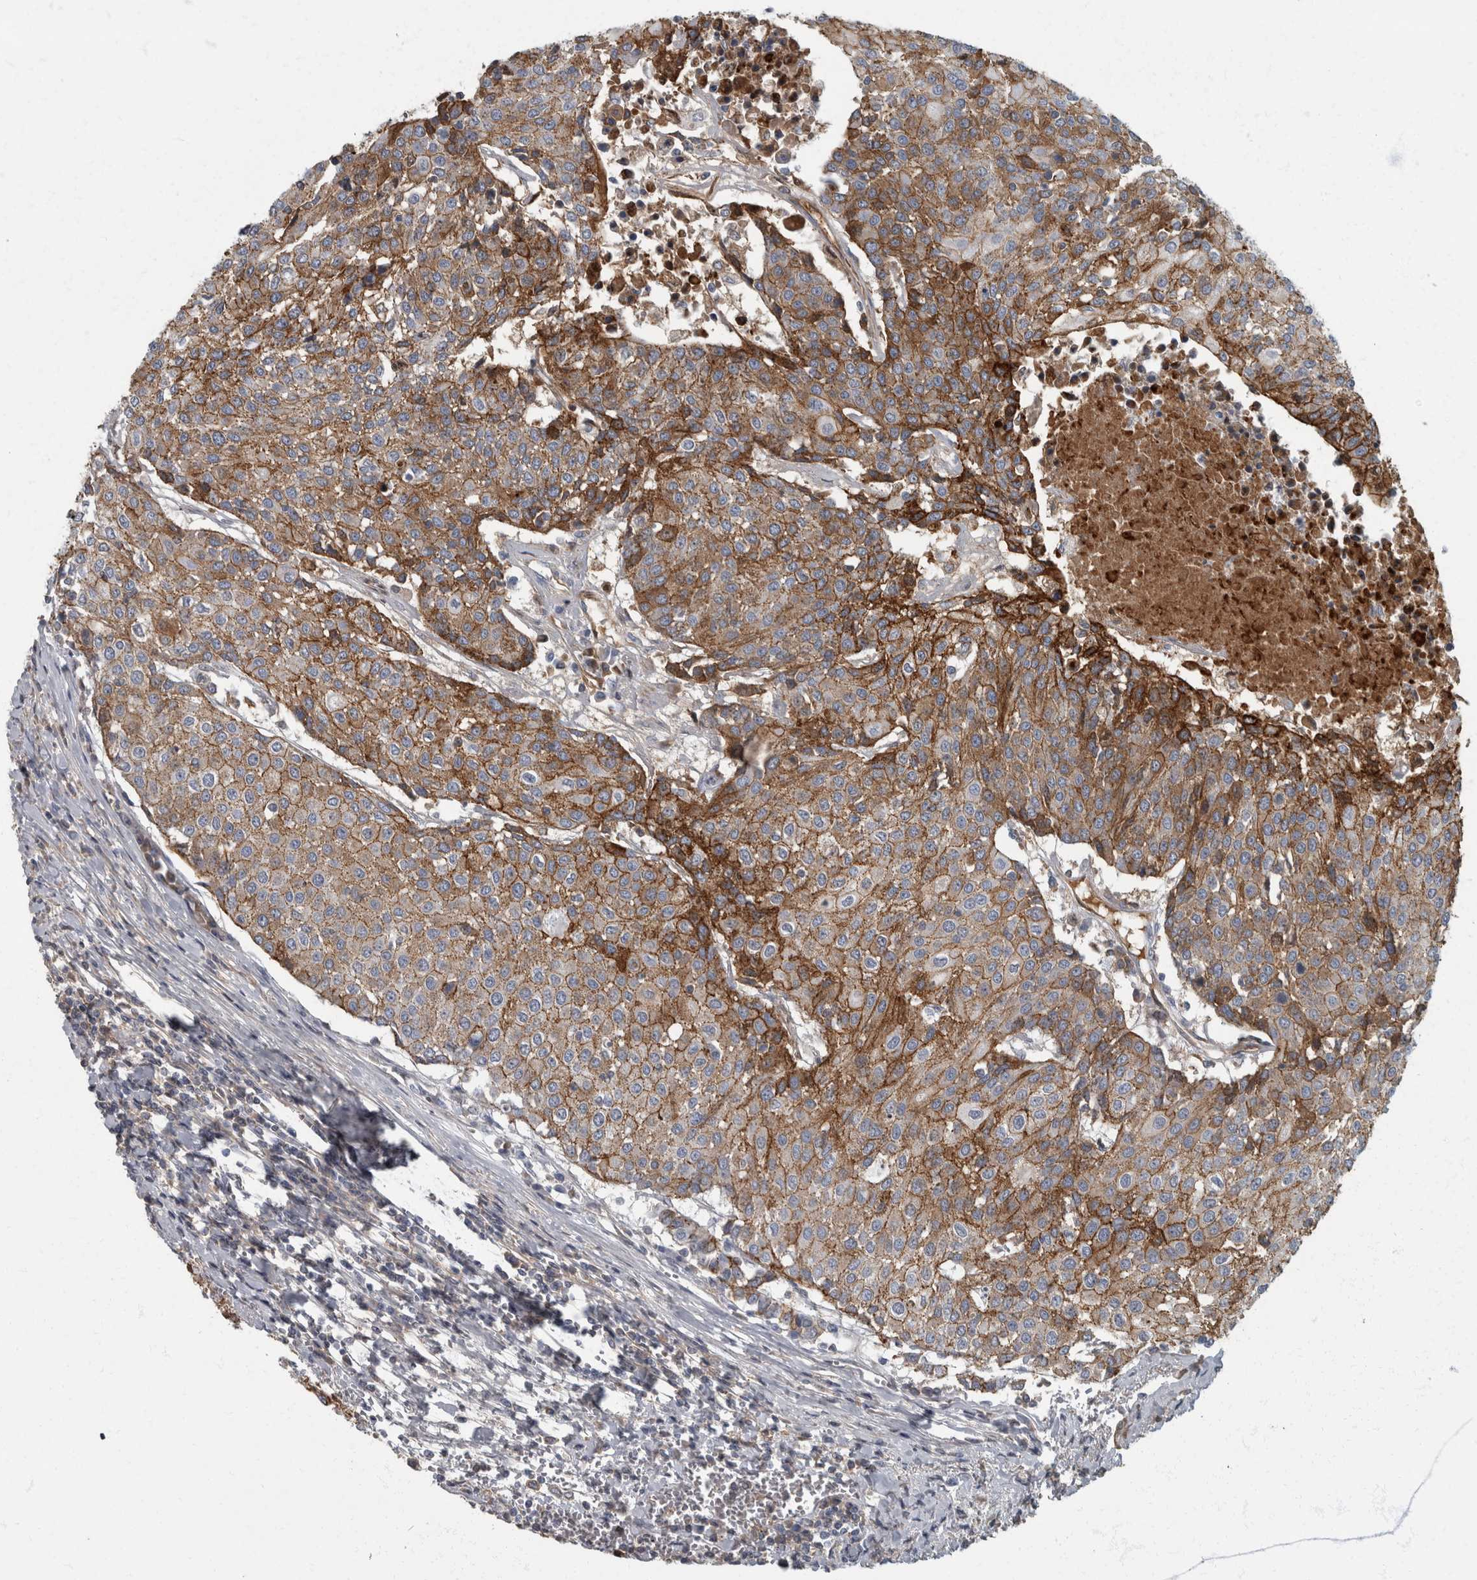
{"staining": {"intensity": "moderate", "quantity": ">75%", "location": "cytoplasmic/membranous"}, "tissue": "urothelial cancer", "cell_type": "Tumor cells", "image_type": "cancer", "snomed": [{"axis": "morphology", "description": "Urothelial carcinoma, High grade"}, {"axis": "topography", "description": "Urinary bladder"}], "caption": "Immunohistochemistry of urothelial cancer displays medium levels of moderate cytoplasmic/membranous expression in approximately >75% of tumor cells.", "gene": "DSG2", "patient": {"sex": "female", "age": 85}}